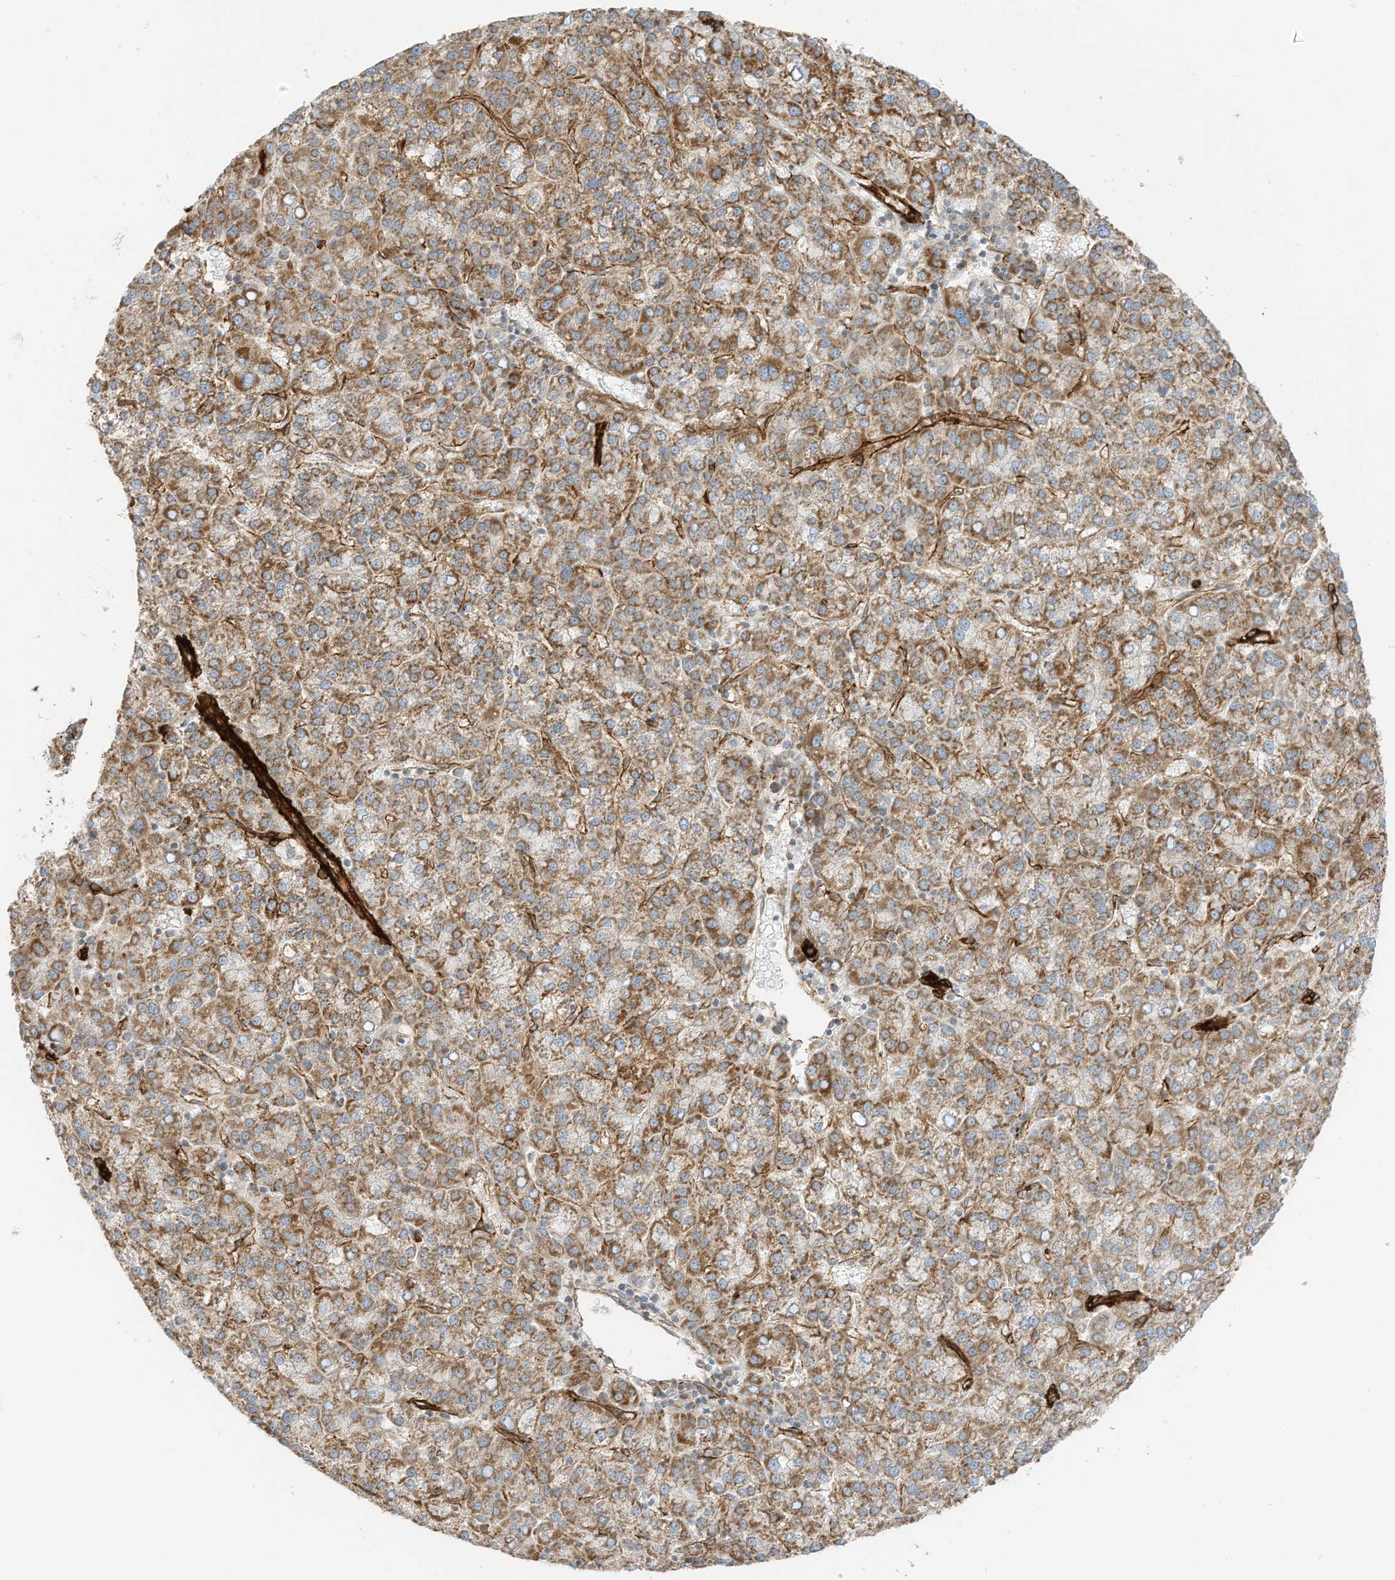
{"staining": {"intensity": "moderate", "quantity": ">75%", "location": "cytoplasmic/membranous"}, "tissue": "liver cancer", "cell_type": "Tumor cells", "image_type": "cancer", "snomed": [{"axis": "morphology", "description": "Carcinoma, Hepatocellular, NOS"}, {"axis": "topography", "description": "Liver"}], "caption": "Tumor cells show moderate cytoplasmic/membranous positivity in about >75% of cells in liver cancer.", "gene": "ABCB7", "patient": {"sex": "female", "age": 58}}